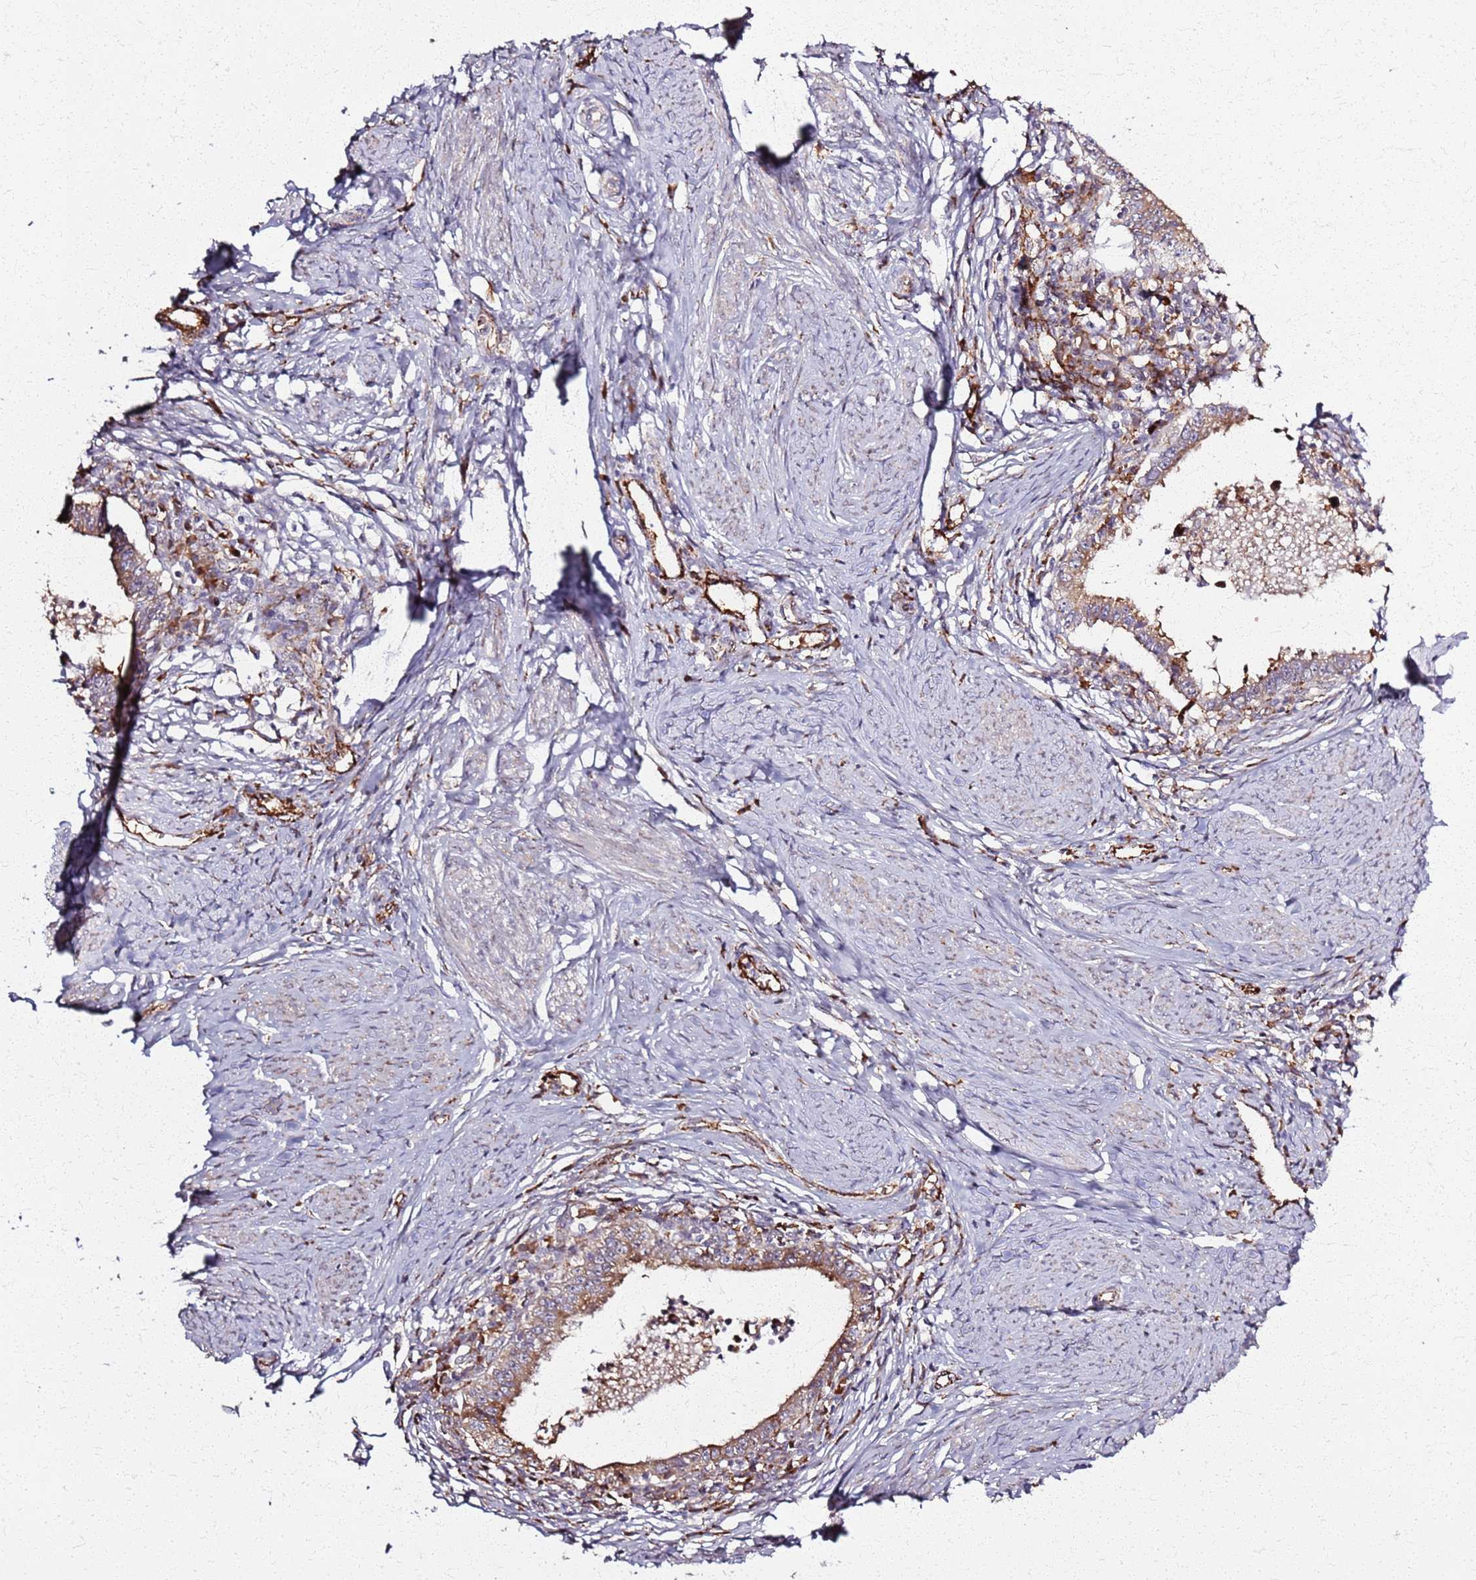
{"staining": {"intensity": "moderate", "quantity": ">75%", "location": "cytoplasmic/membranous"}, "tissue": "cervical cancer", "cell_type": "Tumor cells", "image_type": "cancer", "snomed": [{"axis": "morphology", "description": "Adenocarcinoma, NOS"}, {"axis": "topography", "description": "Cervix"}], "caption": "Immunohistochemical staining of cervical cancer reveals medium levels of moderate cytoplasmic/membranous protein staining in approximately >75% of tumor cells.", "gene": "KRI1", "patient": {"sex": "female", "age": 36}}